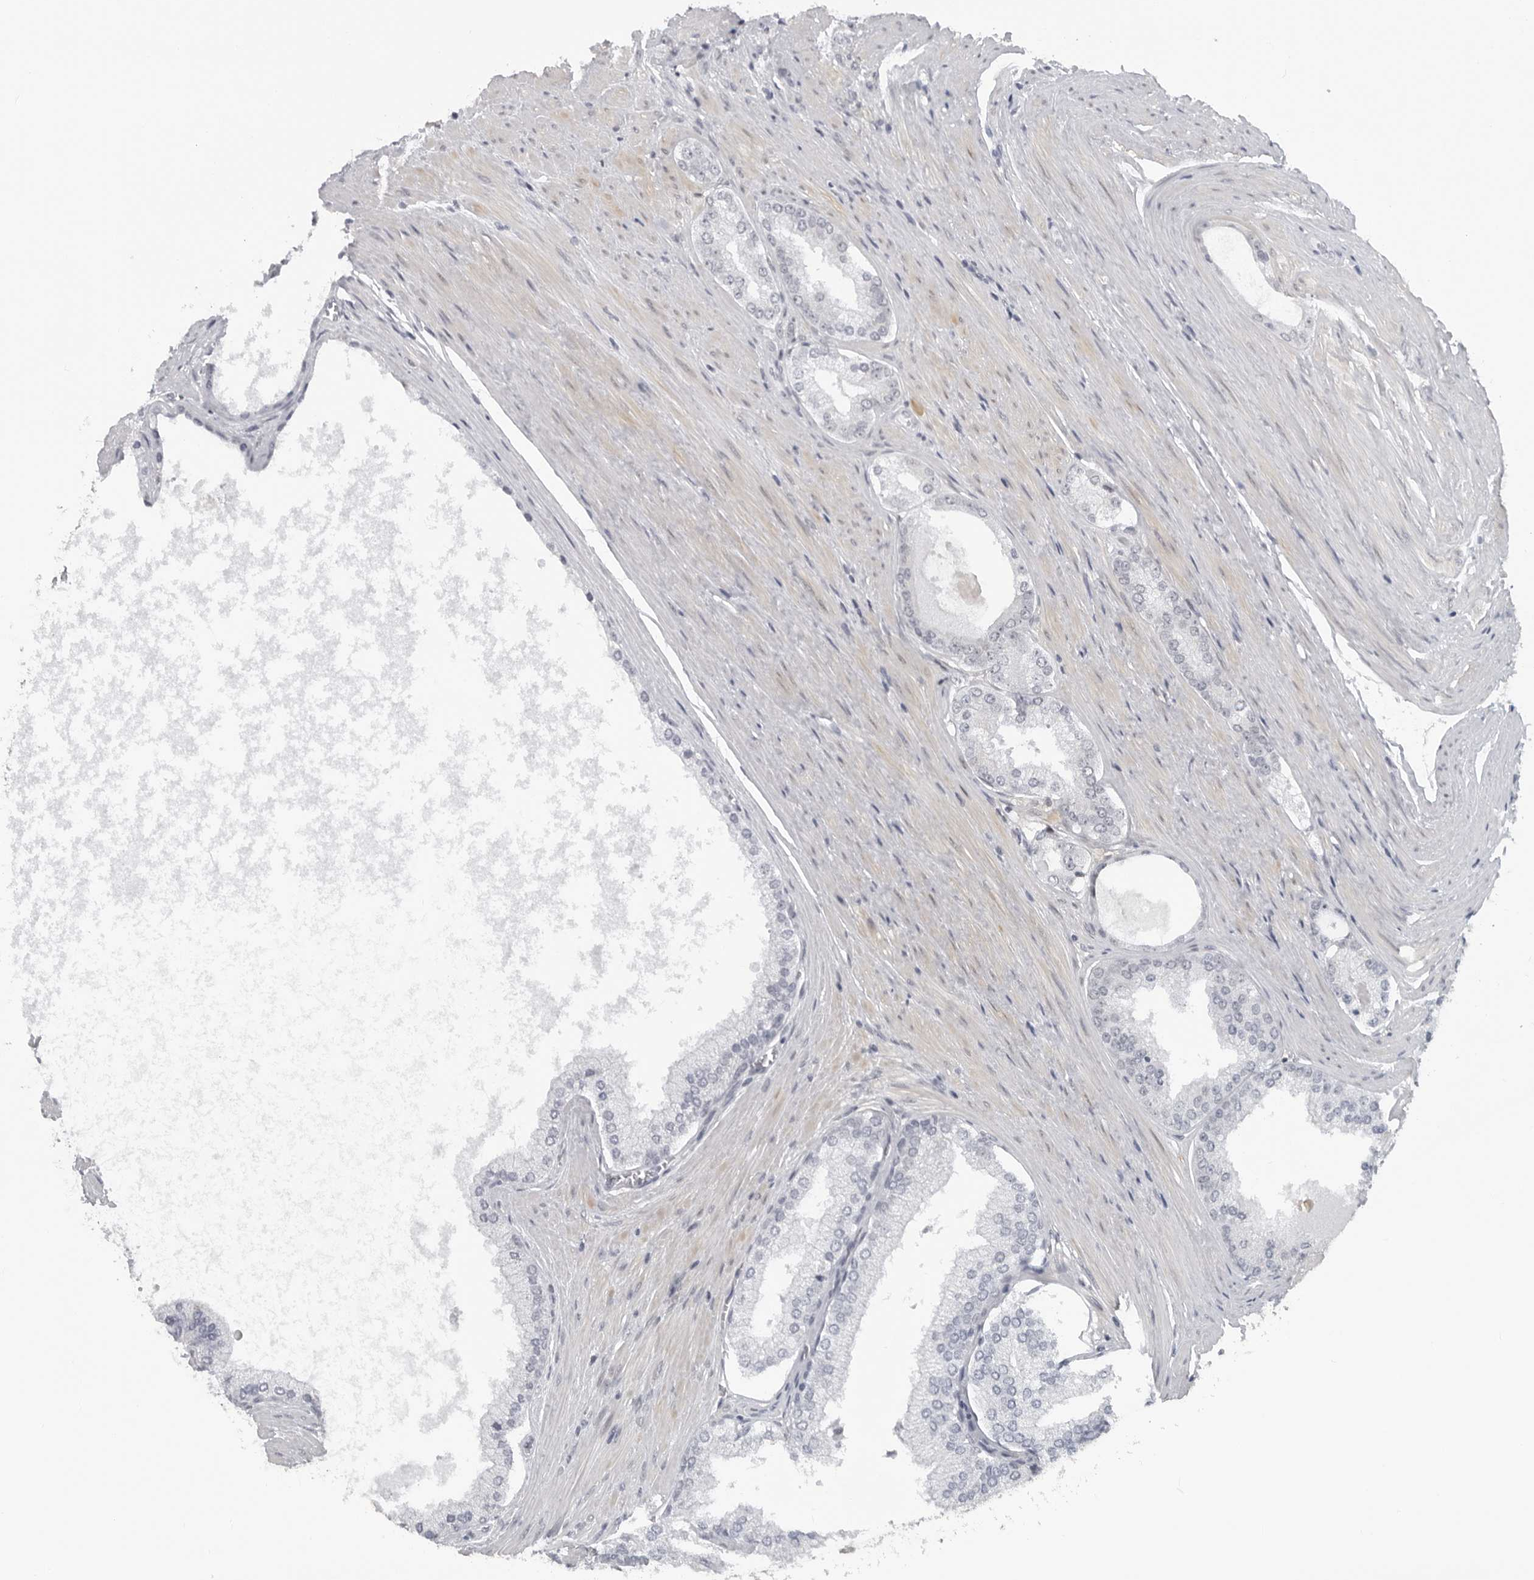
{"staining": {"intensity": "negative", "quantity": "none", "location": "none"}, "tissue": "prostate cancer", "cell_type": "Tumor cells", "image_type": "cancer", "snomed": [{"axis": "morphology", "description": "Adenocarcinoma, High grade"}, {"axis": "topography", "description": "Prostate"}], "caption": "Human adenocarcinoma (high-grade) (prostate) stained for a protein using immunohistochemistry (IHC) exhibits no staining in tumor cells.", "gene": "MAF", "patient": {"sex": "male", "age": 60}}